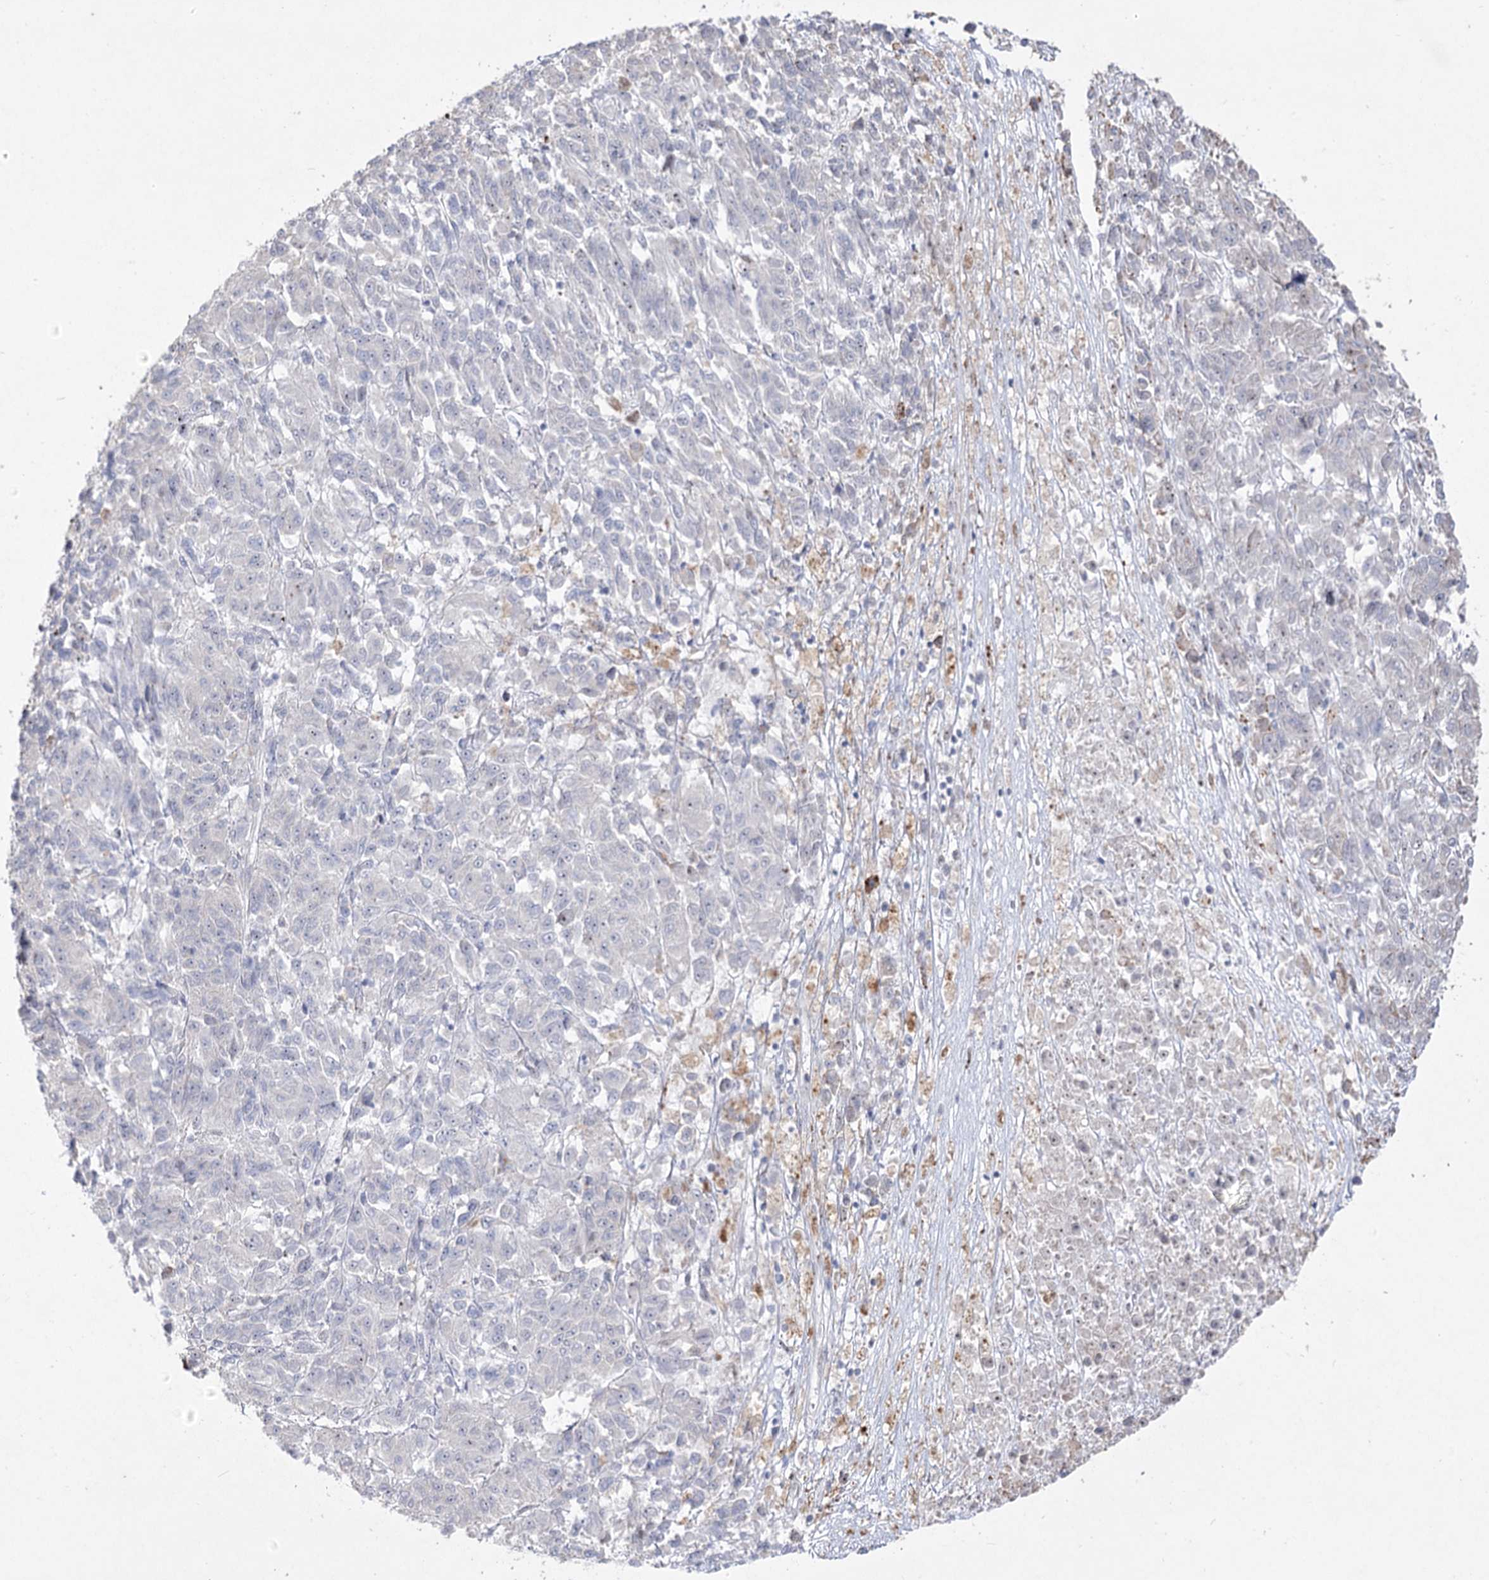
{"staining": {"intensity": "negative", "quantity": "none", "location": "none"}, "tissue": "melanoma", "cell_type": "Tumor cells", "image_type": "cancer", "snomed": [{"axis": "morphology", "description": "Malignant melanoma, Metastatic site"}, {"axis": "topography", "description": "Lung"}], "caption": "Tumor cells are negative for protein expression in human melanoma.", "gene": "DDX50", "patient": {"sex": "male", "age": 64}}